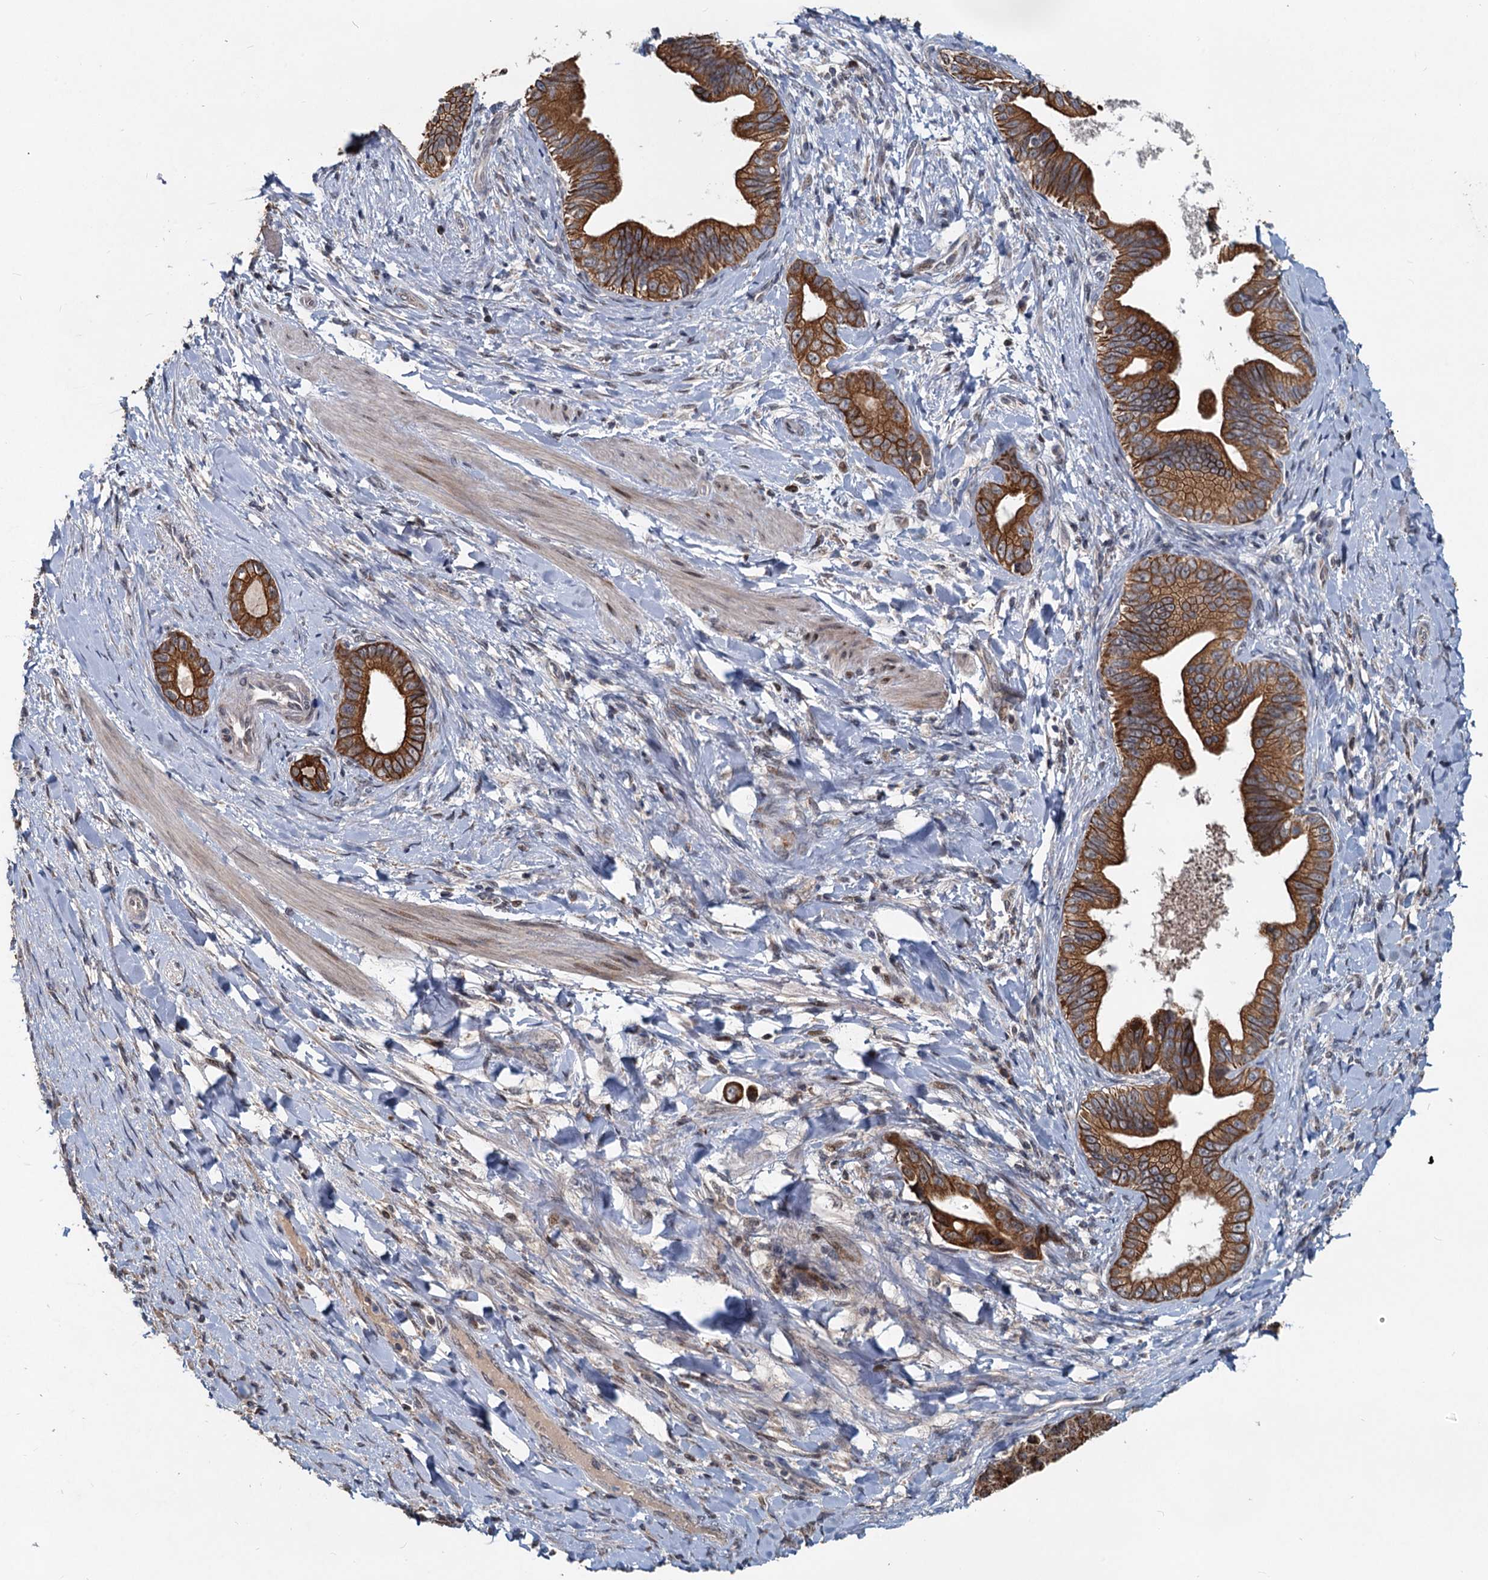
{"staining": {"intensity": "strong", "quantity": ">75%", "location": "cytoplasmic/membranous"}, "tissue": "pancreatic cancer", "cell_type": "Tumor cells", "image_type": "cancer", "snomed": [{"axis": "morphology", "description": "Adenocarcinoma, NOS"}, {"axis": "topography", "description": "Pancreas"}], "caption": "The immunohistochemical stain shows strong cytoplasmic/membranous staining in tumor cells of adenocarcinoma (pancreatic) tissue.", "gene": "RITA1", "patient": {"sex": "female", "age": 55}}